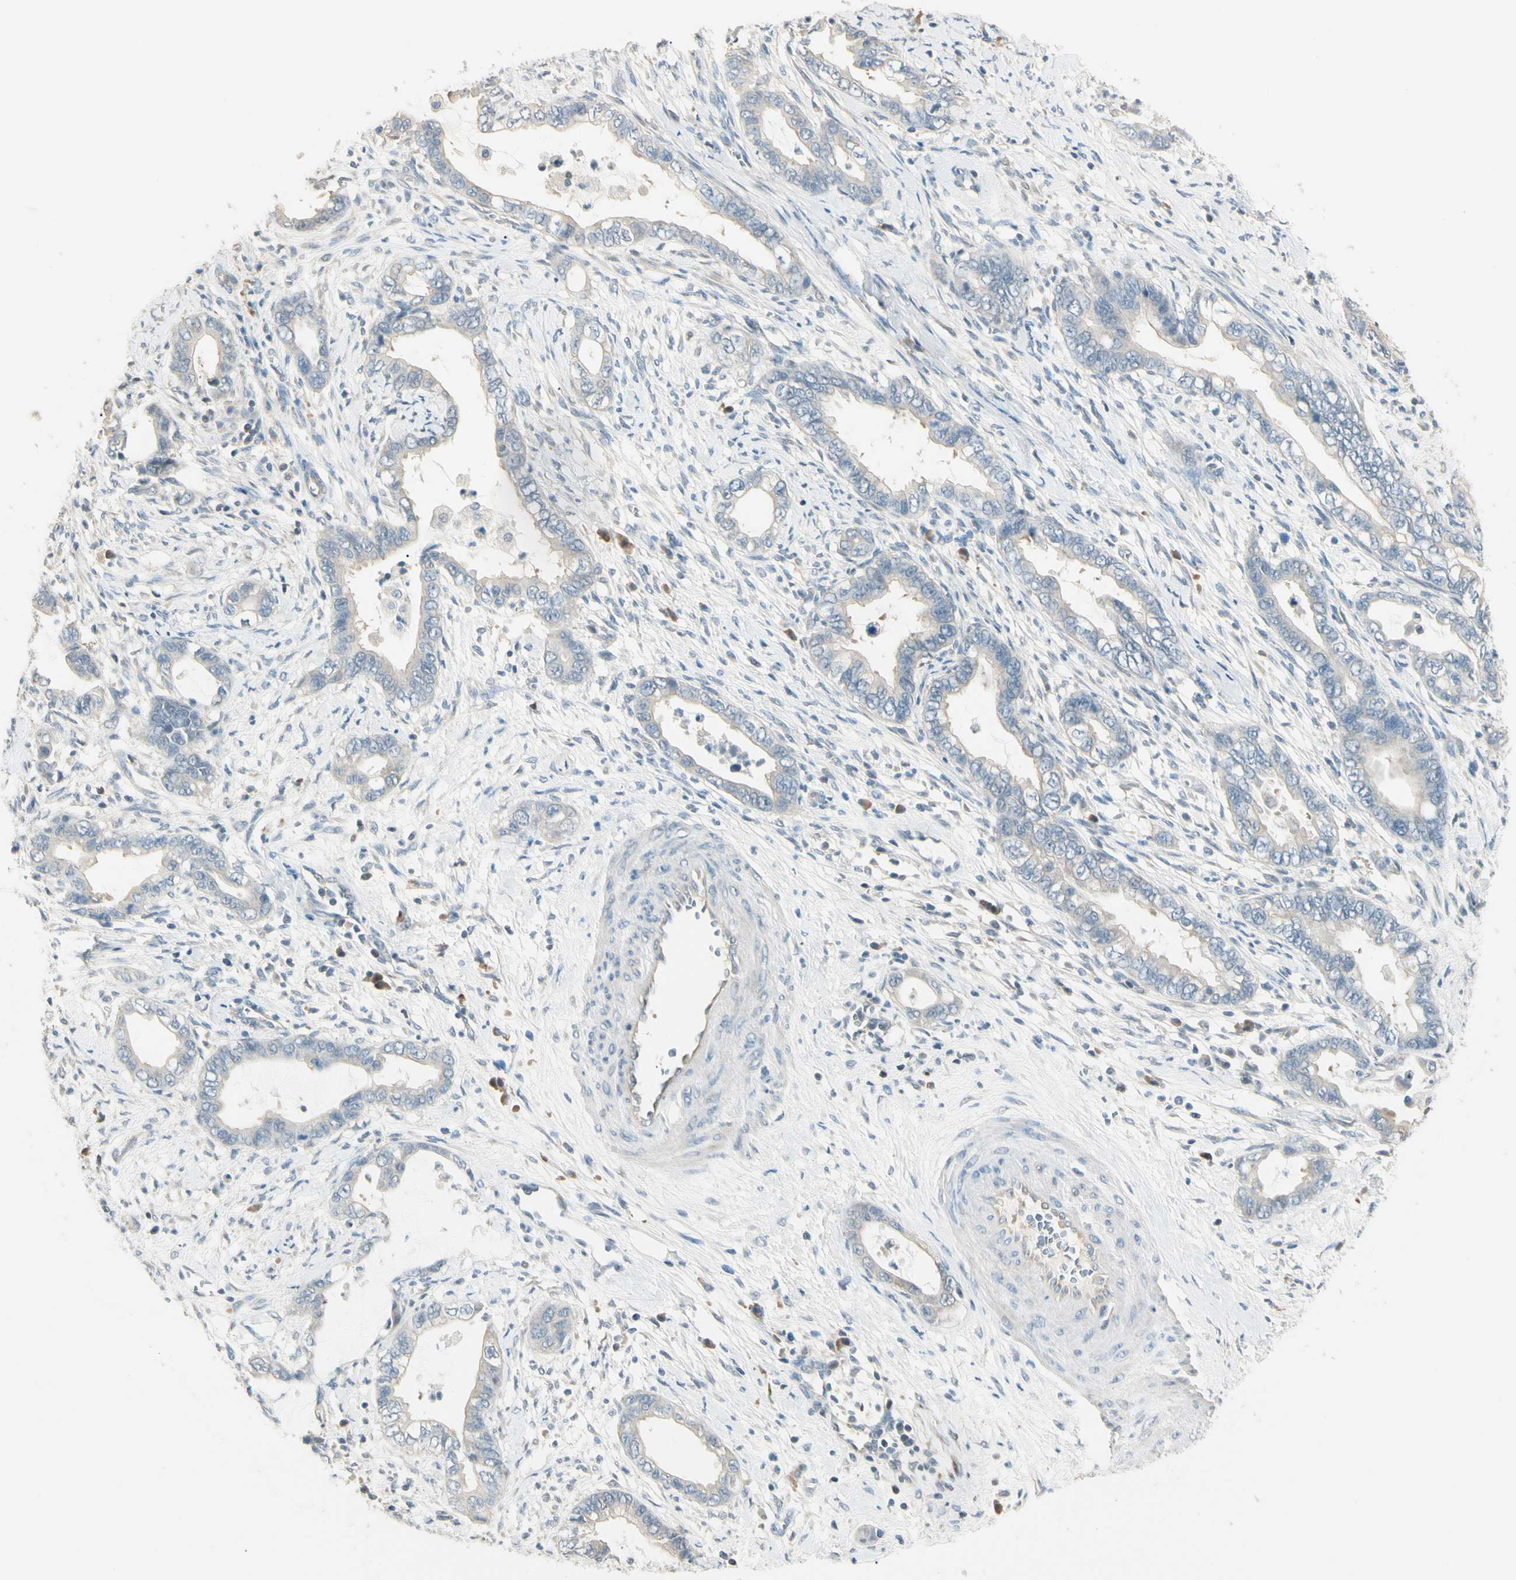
{"staining": {"intensity": "weak", "quantity": "25%-75%", "location": "cytoplasmic/membranous"}, "tissue": "cervical cancer", "cell_type": "Tumor cells", "image_type": "cancer", "snomed": [{"axis": "morphology", "description": "Adenocarcinoma, NOS"}, {"axis": "topography", "description": "Cervix"}], "caption": "Cervical cancer stained for a protein shows weak cytoplasmic/membranous positivity in tumor cells.", "gene": "GNE", "patient": {"sex": "female", "age": 44}}